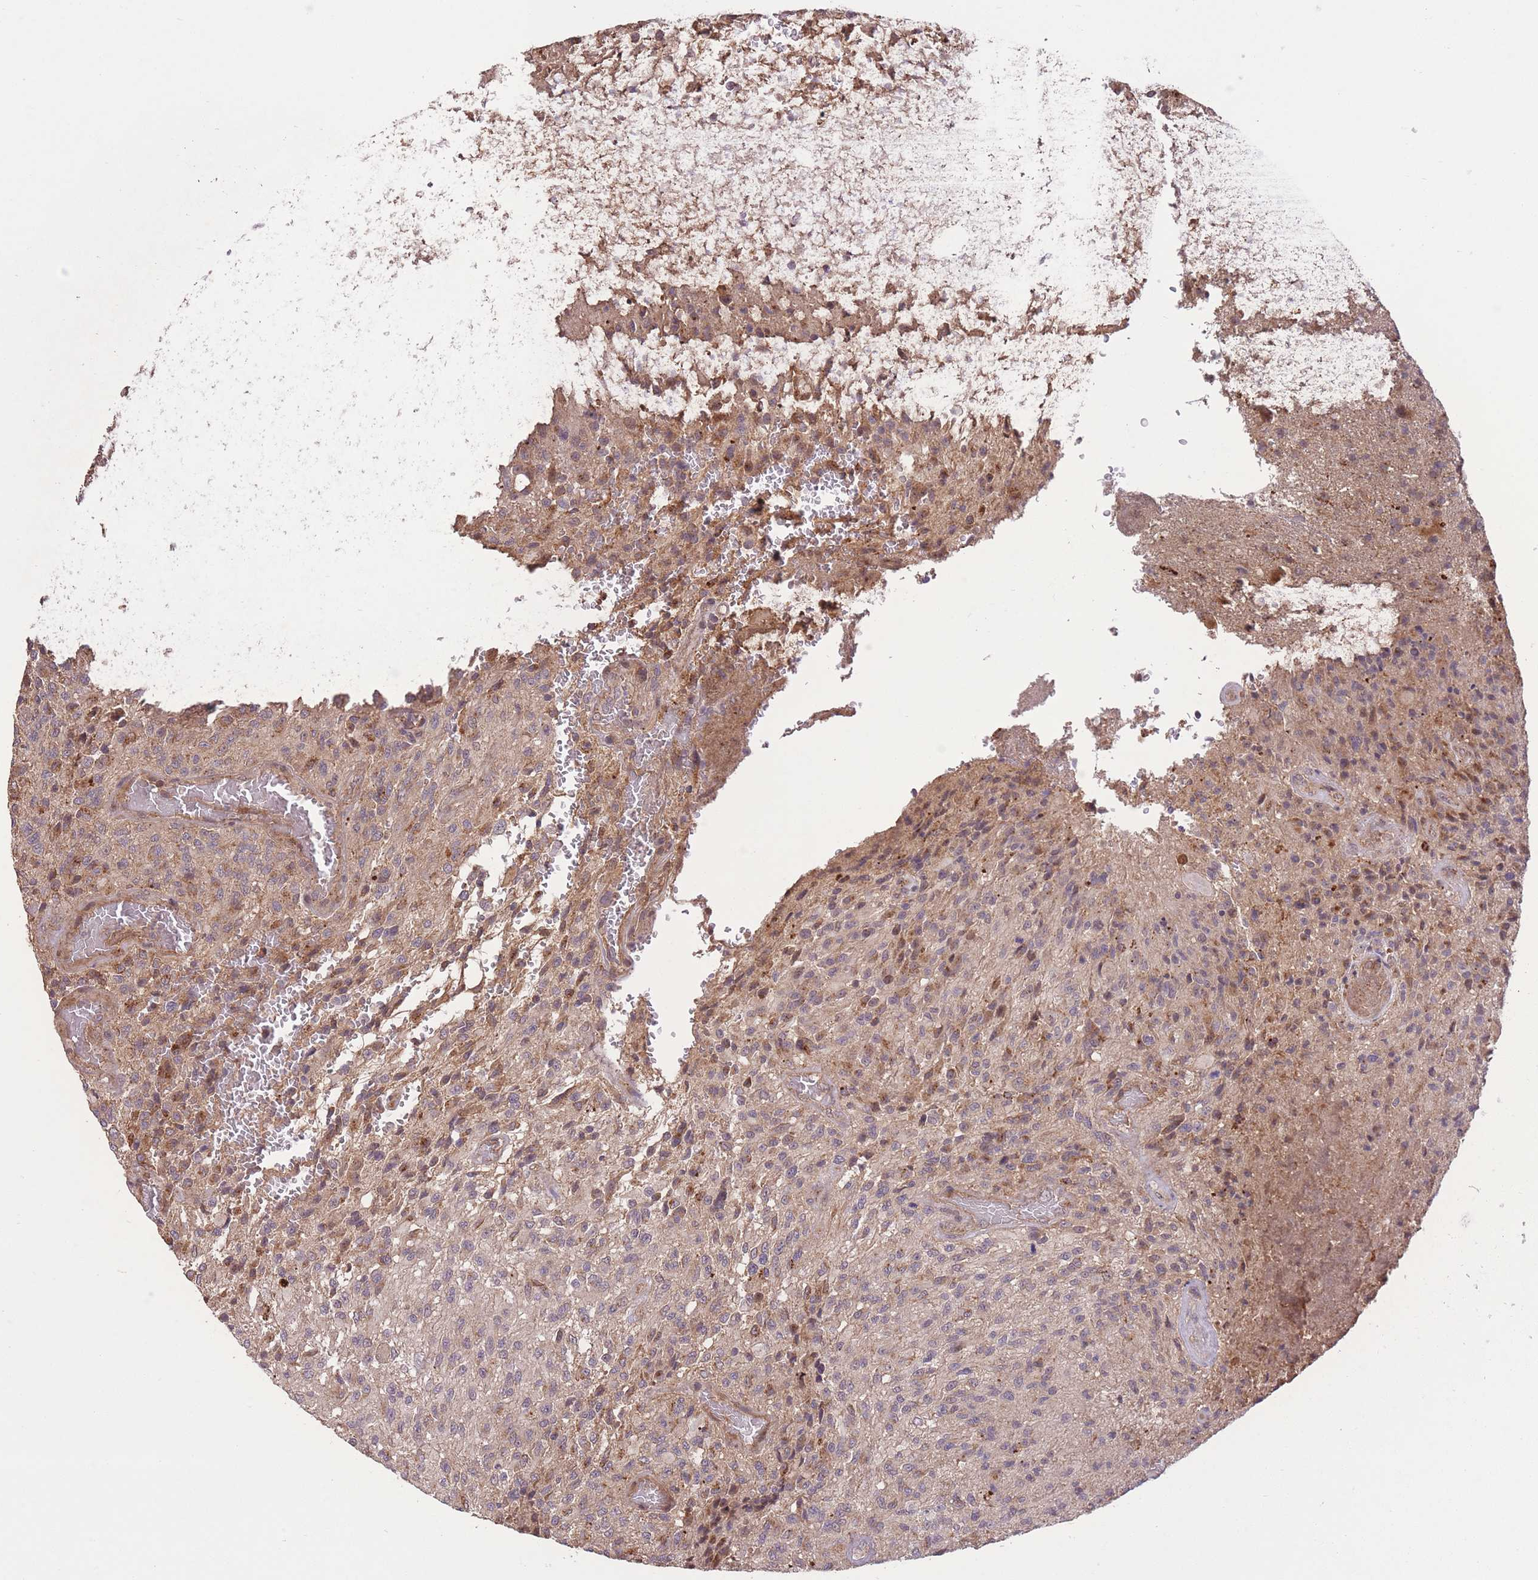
{"staining": {"intensity": "weak", "quantity": "<25%", "location": "cytoplasmic/membranous,nuclear"}, "tissue": "glioma", "cell_type": "Tumor cells", "image_type": "cancer", "snomed": [{"axis": "morphology", "description": "Normal tissue, NOS"}, {"axis": "morphology", "description": "Glioma, malignant, High grade"}, {"axis": "topography", "description": "Cerebral cortex"}], "caption": "A micrograph of glioma stained for a protein displays no brown staining in tumor cells.", "gene": "POLR3F", "patient": {"sex": "male", "age": 56}}